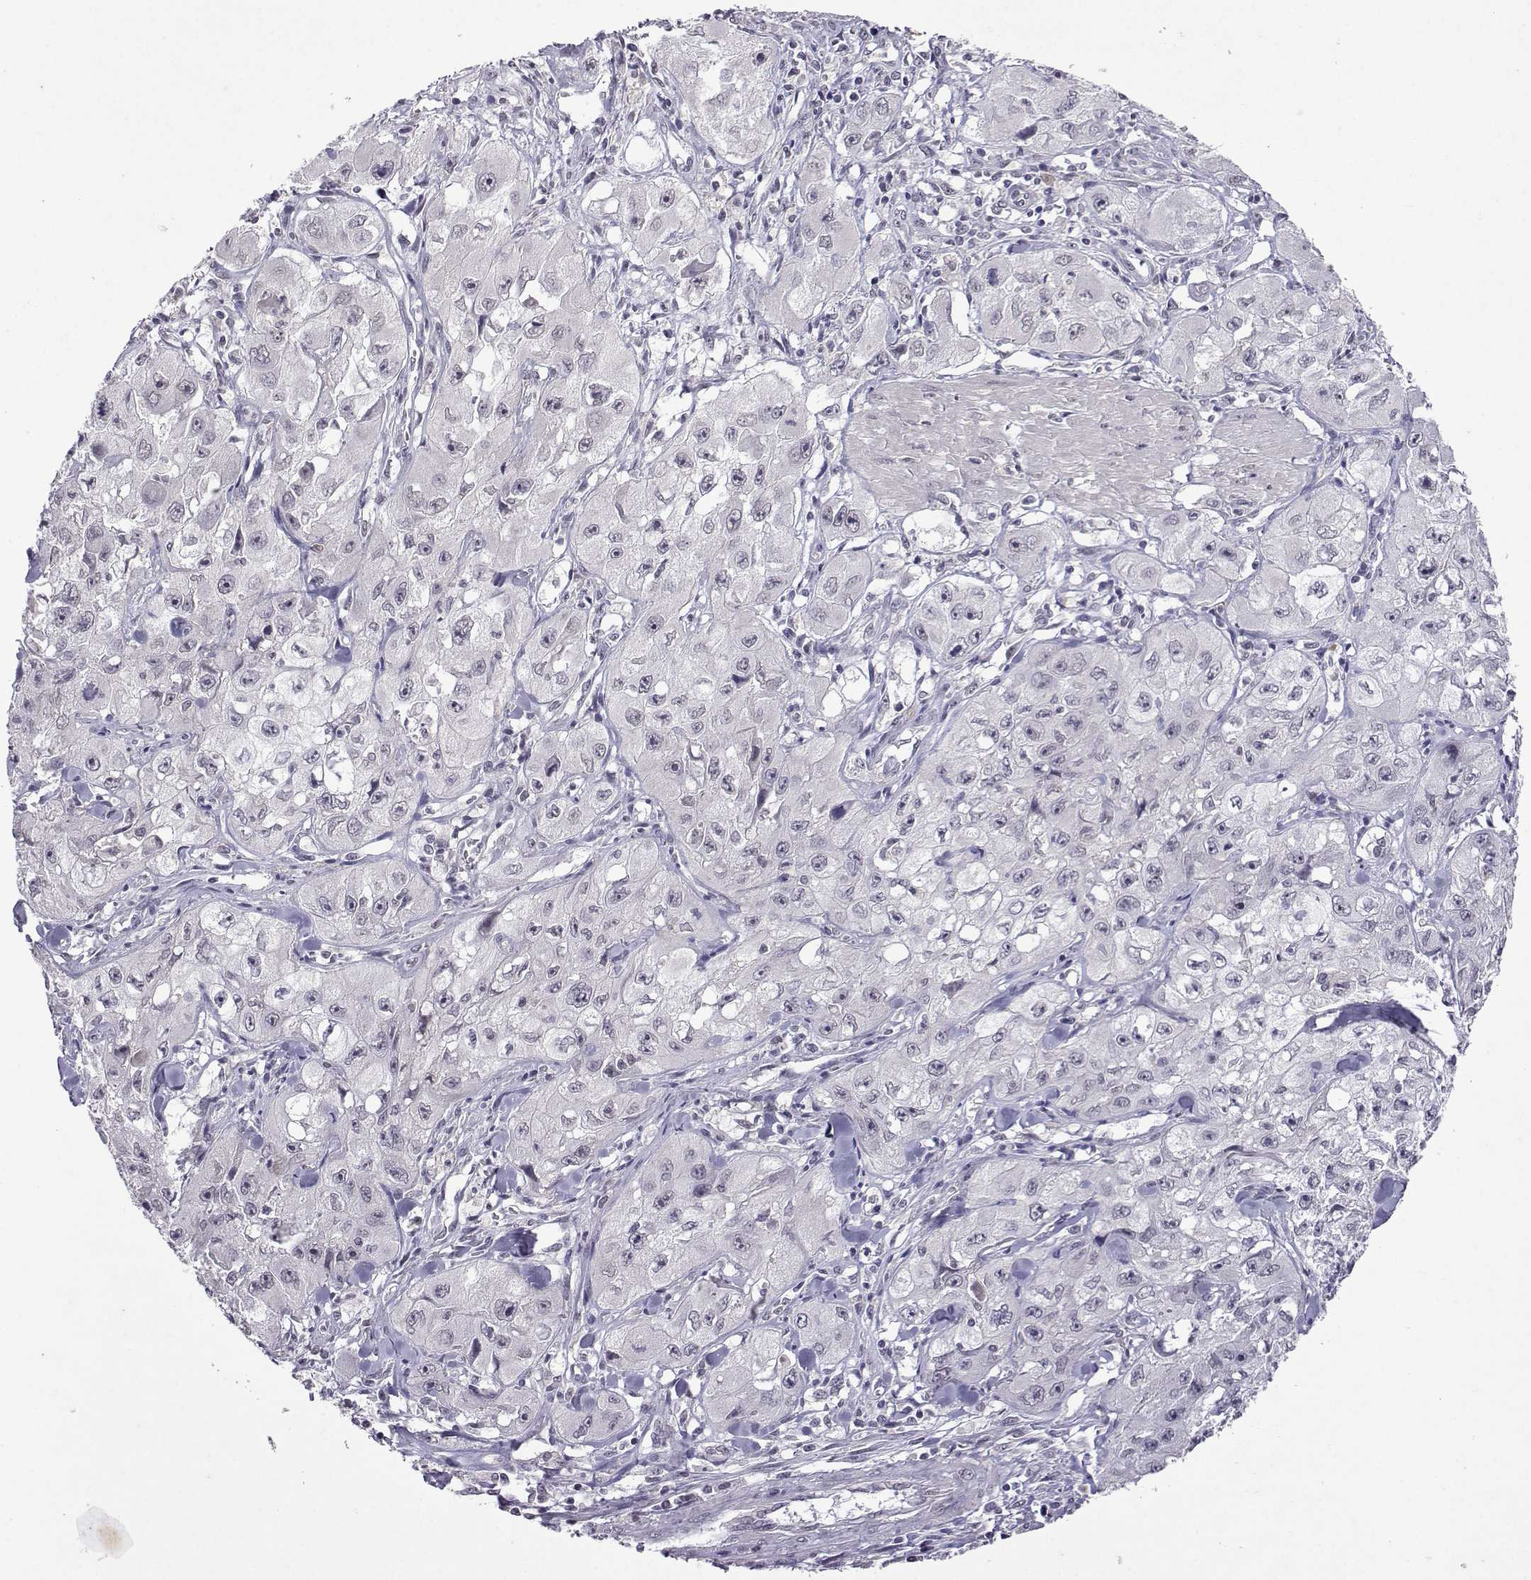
{"staining": {"intensity": "negative", "quantity": "none", "location": "none"}, "tissue": "skin cancer", "cell_type": "Tumor cells", "image_type": "cancer", "snomed": [{"axis": "morphology", "description": "Squamous cell carcinoma, NOS"}, {"axis": "topography", "description": "Skin"}, {"axis": "topography", "description": "Subcutis"}], "caption": "IHC histopathology image of human skin squamous cell carcinoma stained for a protein (brown), which displays no positivity in tumor cells.", "gene": "CCL28", "patient": {"sex": "male", "age": 73}}